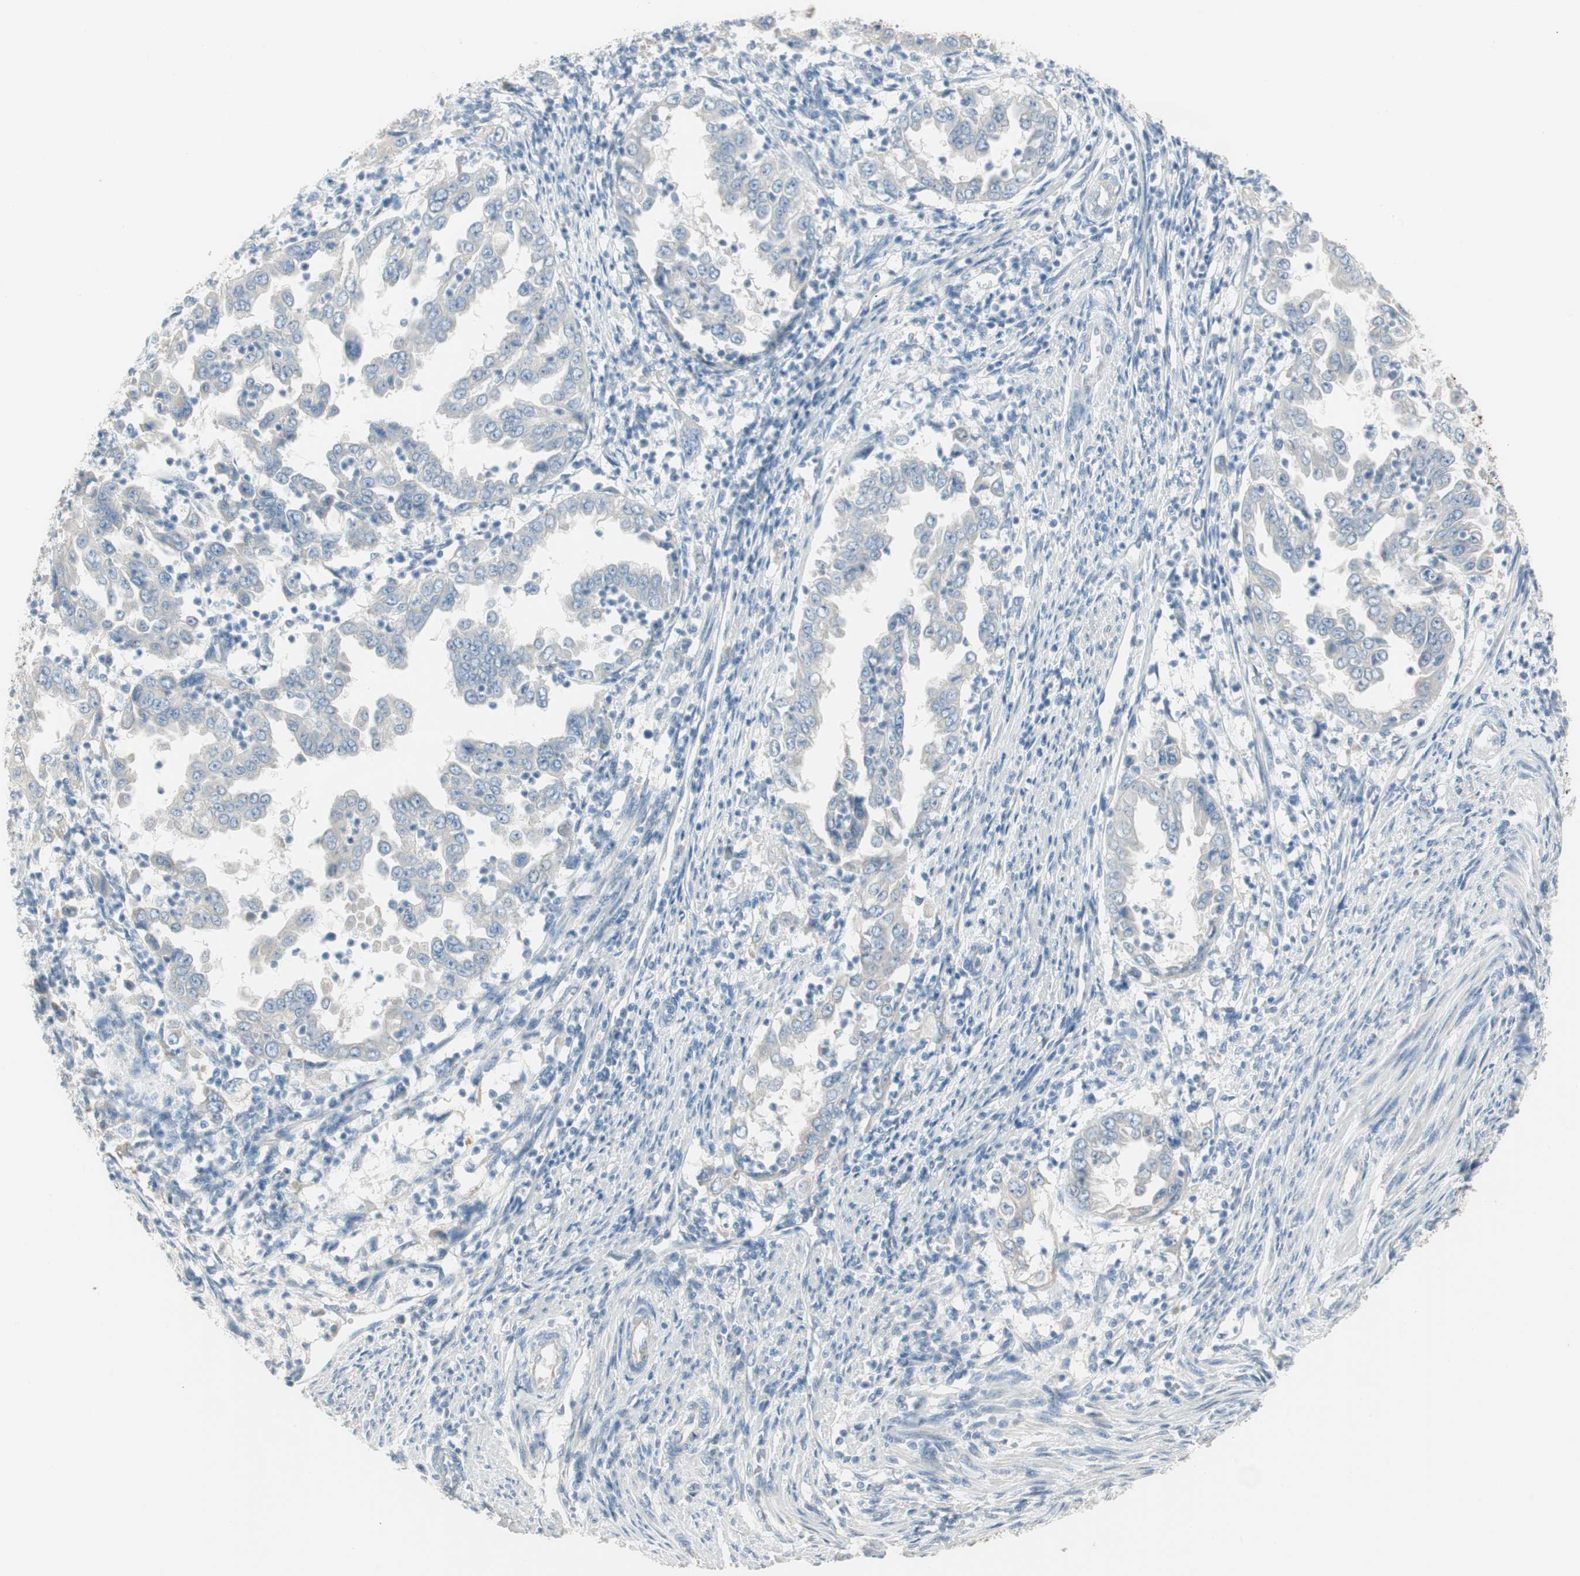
{"staining": {"intensity": "negative", "quantity": "none", "location": "none"}, "tissue": "endometrial cancer", "cell_type": "Tumor cells", "image_type": "cancer", "snomed": [{"axis": "morphology", "description": "Adenocarcinoma, NOS"}, {"axis": "topography", "description": "Endometrium"}], "caption": "Immunohistochemistry (IHC) image of adenocarcinoma (endometrial) stained for a protein (brown), which demonstrates no positivity in tumor cells. (DAB (3,3'-diaminobenzidine) immunohistochemistry visualized using brightfield microscopy, high magnification).", "gene": "SPINK4", "patient": {"sex": "female", "age": 85}}